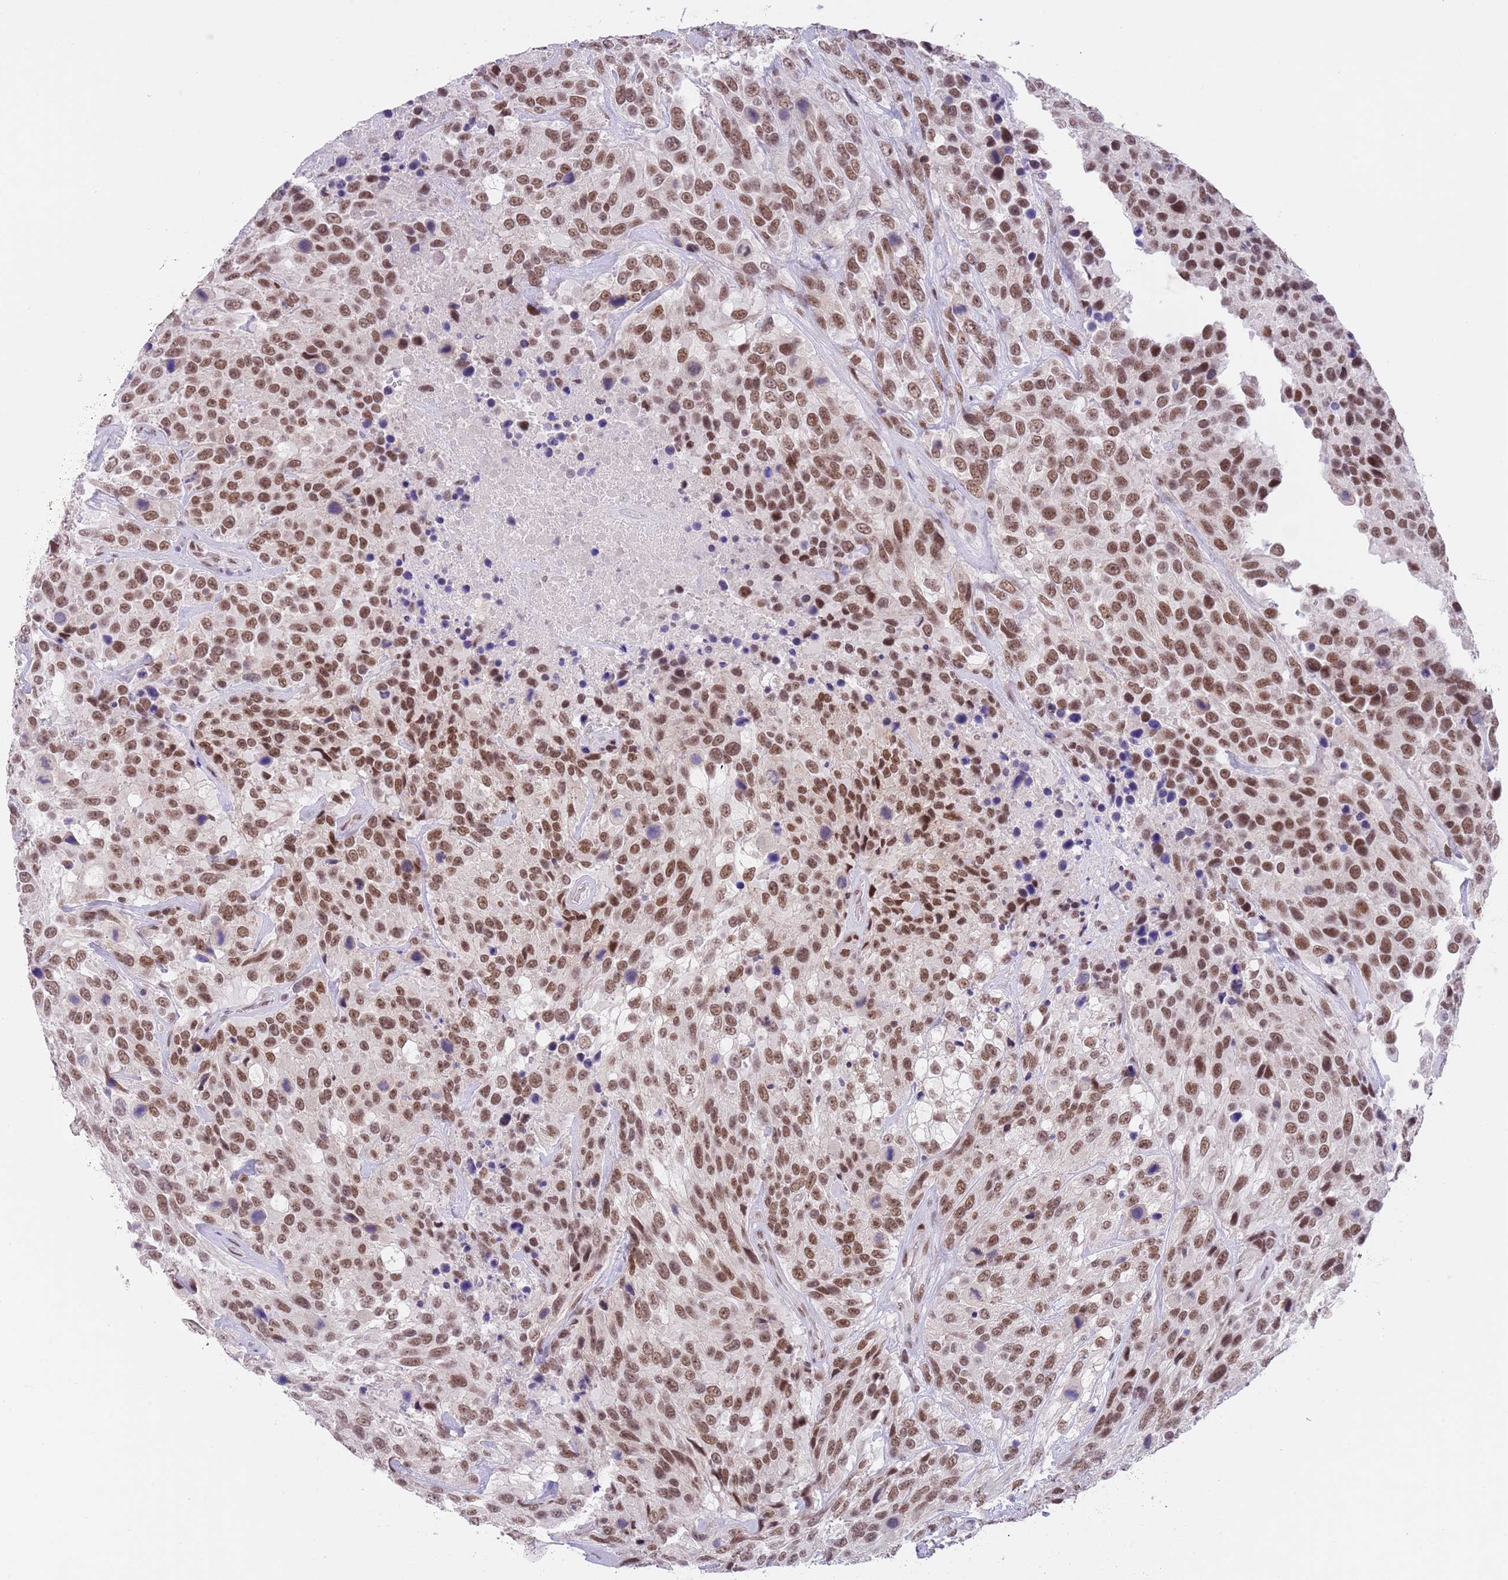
{"staining": {"intensity": "moderate", "quantity": ">75%", "location": "nuclear"}, "tissue": "urothelial cancer", "cell_type": "Tumor cells", "image_type": "cancer", "snomed": [{"axis": "morphology", "description": "Urothelial carcinoma, High grade"}, {"axis": "topography", "description": "Urinary bladder"}], "caption": "Immunohistochemistry histopathology image of neoplastic tissue: urothelial cancer stained using immunohistochemistry (IHC) displays medium levels of moderate protein expression localized specifically in the nuclear of tumor cells, appearing as a nuclear brown color.", "gene": "RFX1", "patient": {"sex": "male", "age": 56}}